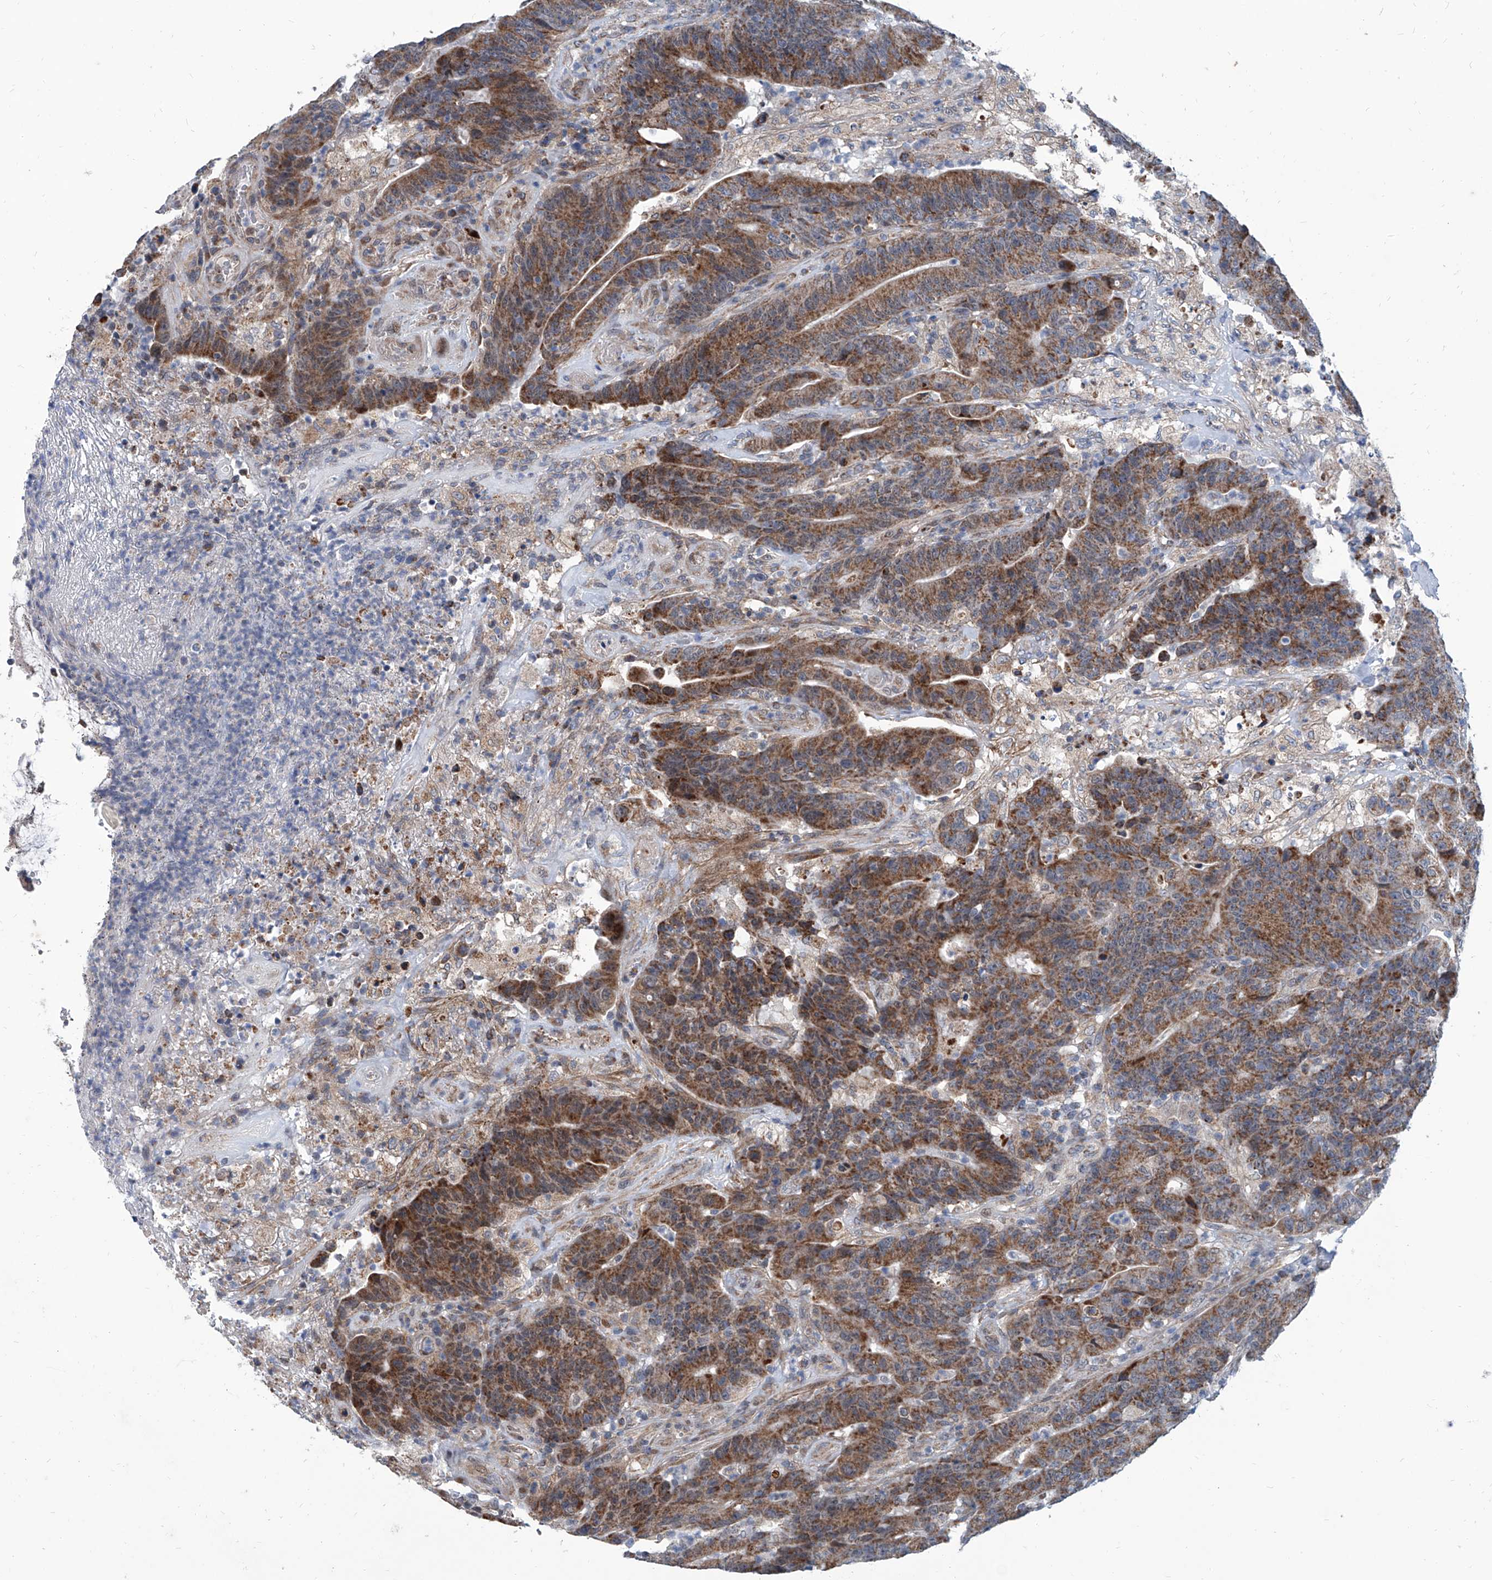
{"staining": {"intensity": "strong", "quantity": ">75%", "location": "cytoplasmic/membranous"}, "tissue": "colorectal cancer", "cell_type": "Tumor cells", "image_type": "cancer", "snomed": [{"axis": "morphology", "description": "Normal tissue, NOS"}, {"axis": "morphology", "description": "Adenocarcinoma, NOS"}, {"axis": "topography", "description": "Colon"}], "caption": "Human colorectal cancer (adenocarcinoma) stained for a protein (brown) displays strong cytoplasmic/membranous positive staining in about >75% of tumor cells.", "gene": "USP48", "patient": {"sex": "female", "age": 75}}